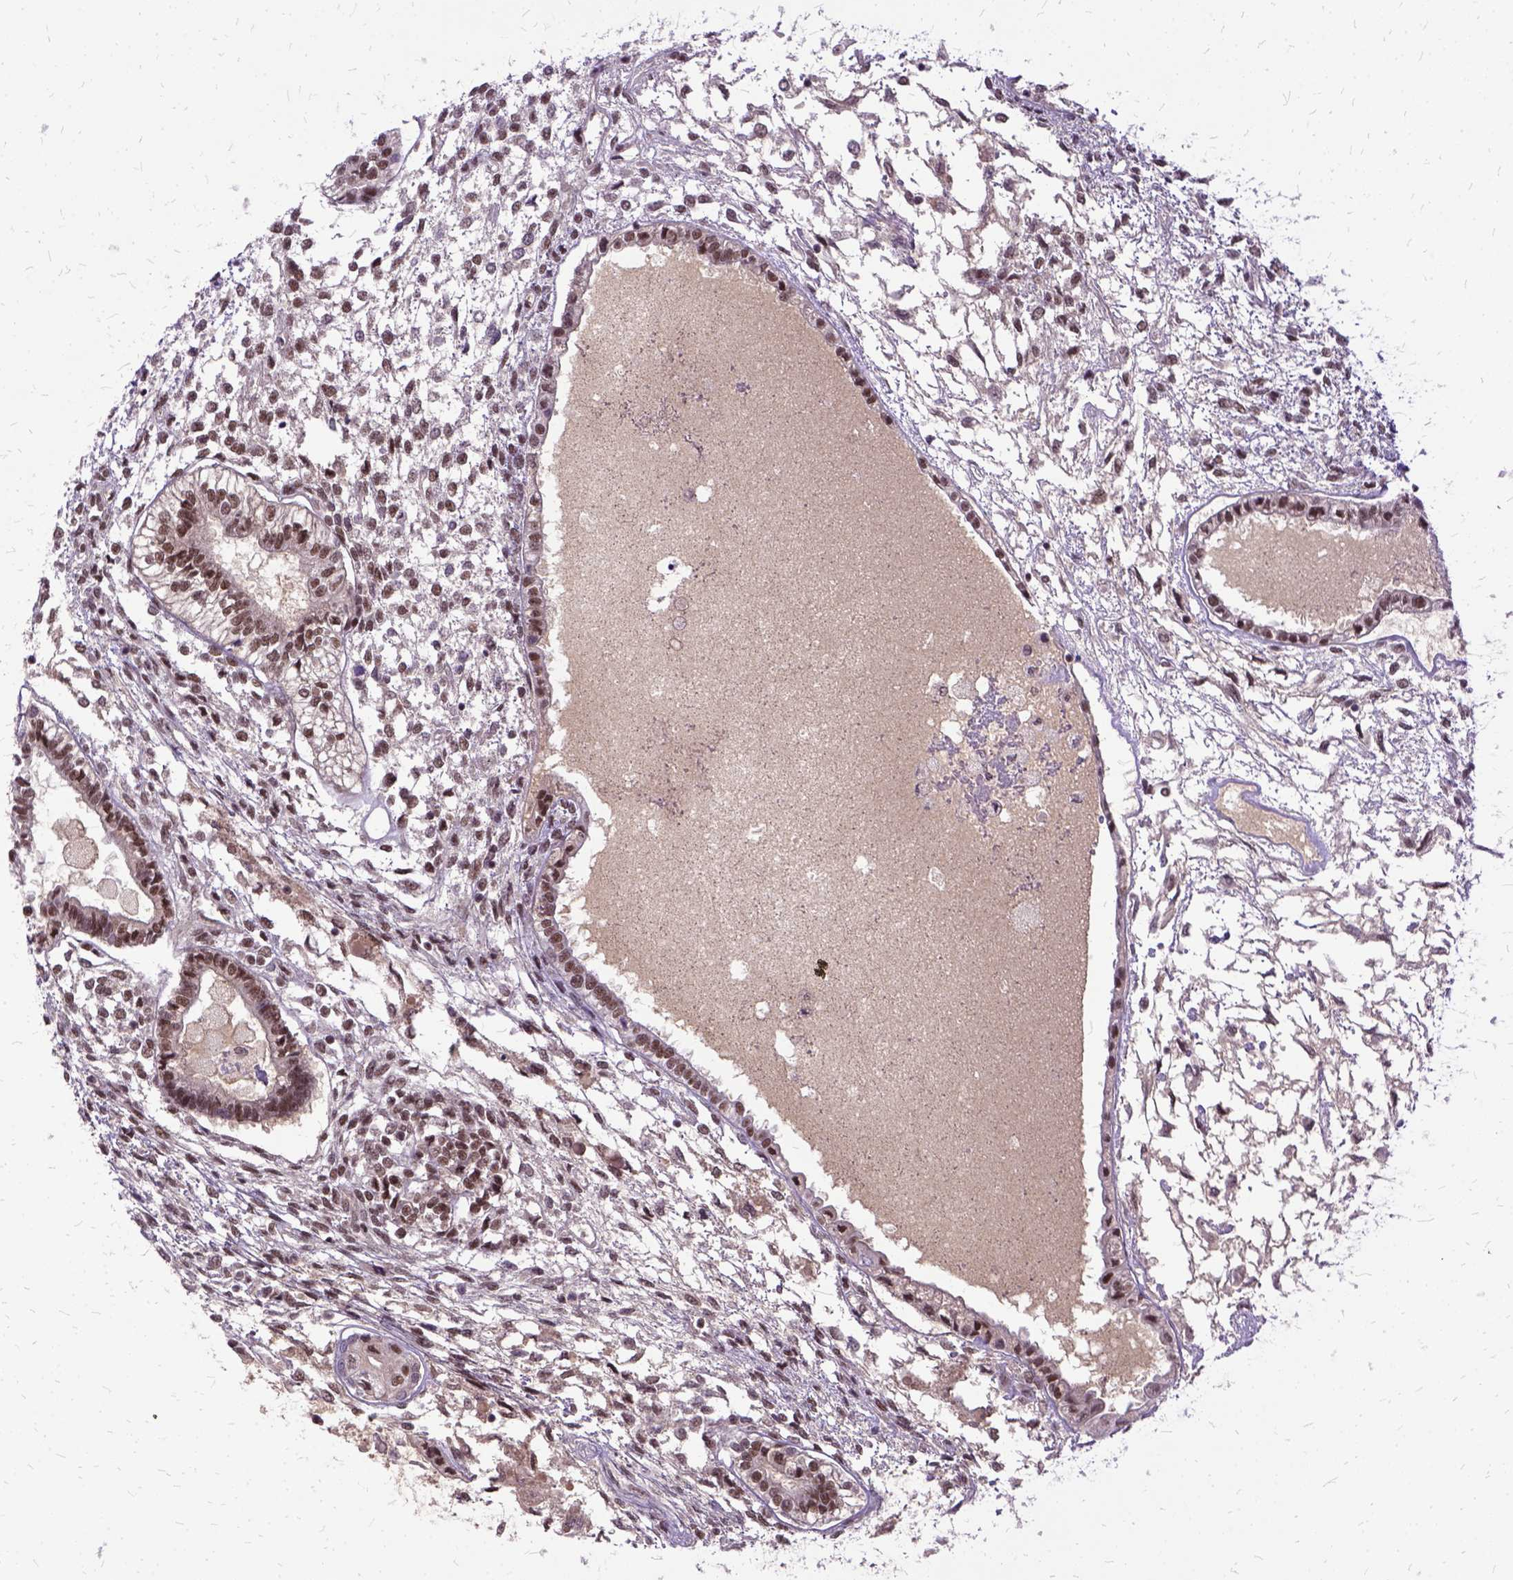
{"staining": {"intensity": "moderate", "quantity": ">75%", "location": "nuclear"}, "tissue": "testis cancer", "cell_type": "Tumor cells", "image_type": "cancer", "snomed": [{"axis": "morphology", "description": "Carcinoma, Embryonal, NOS"}, {"axis": "topography", "description": "Testis"}], "caption": "Tumor cells exhibit moderate nuclear positivity in approximately >75% of cells in testis embryonal carcinoma.", "gene": "SETD1A", "patient": {"sex": "male", "age": 37}}